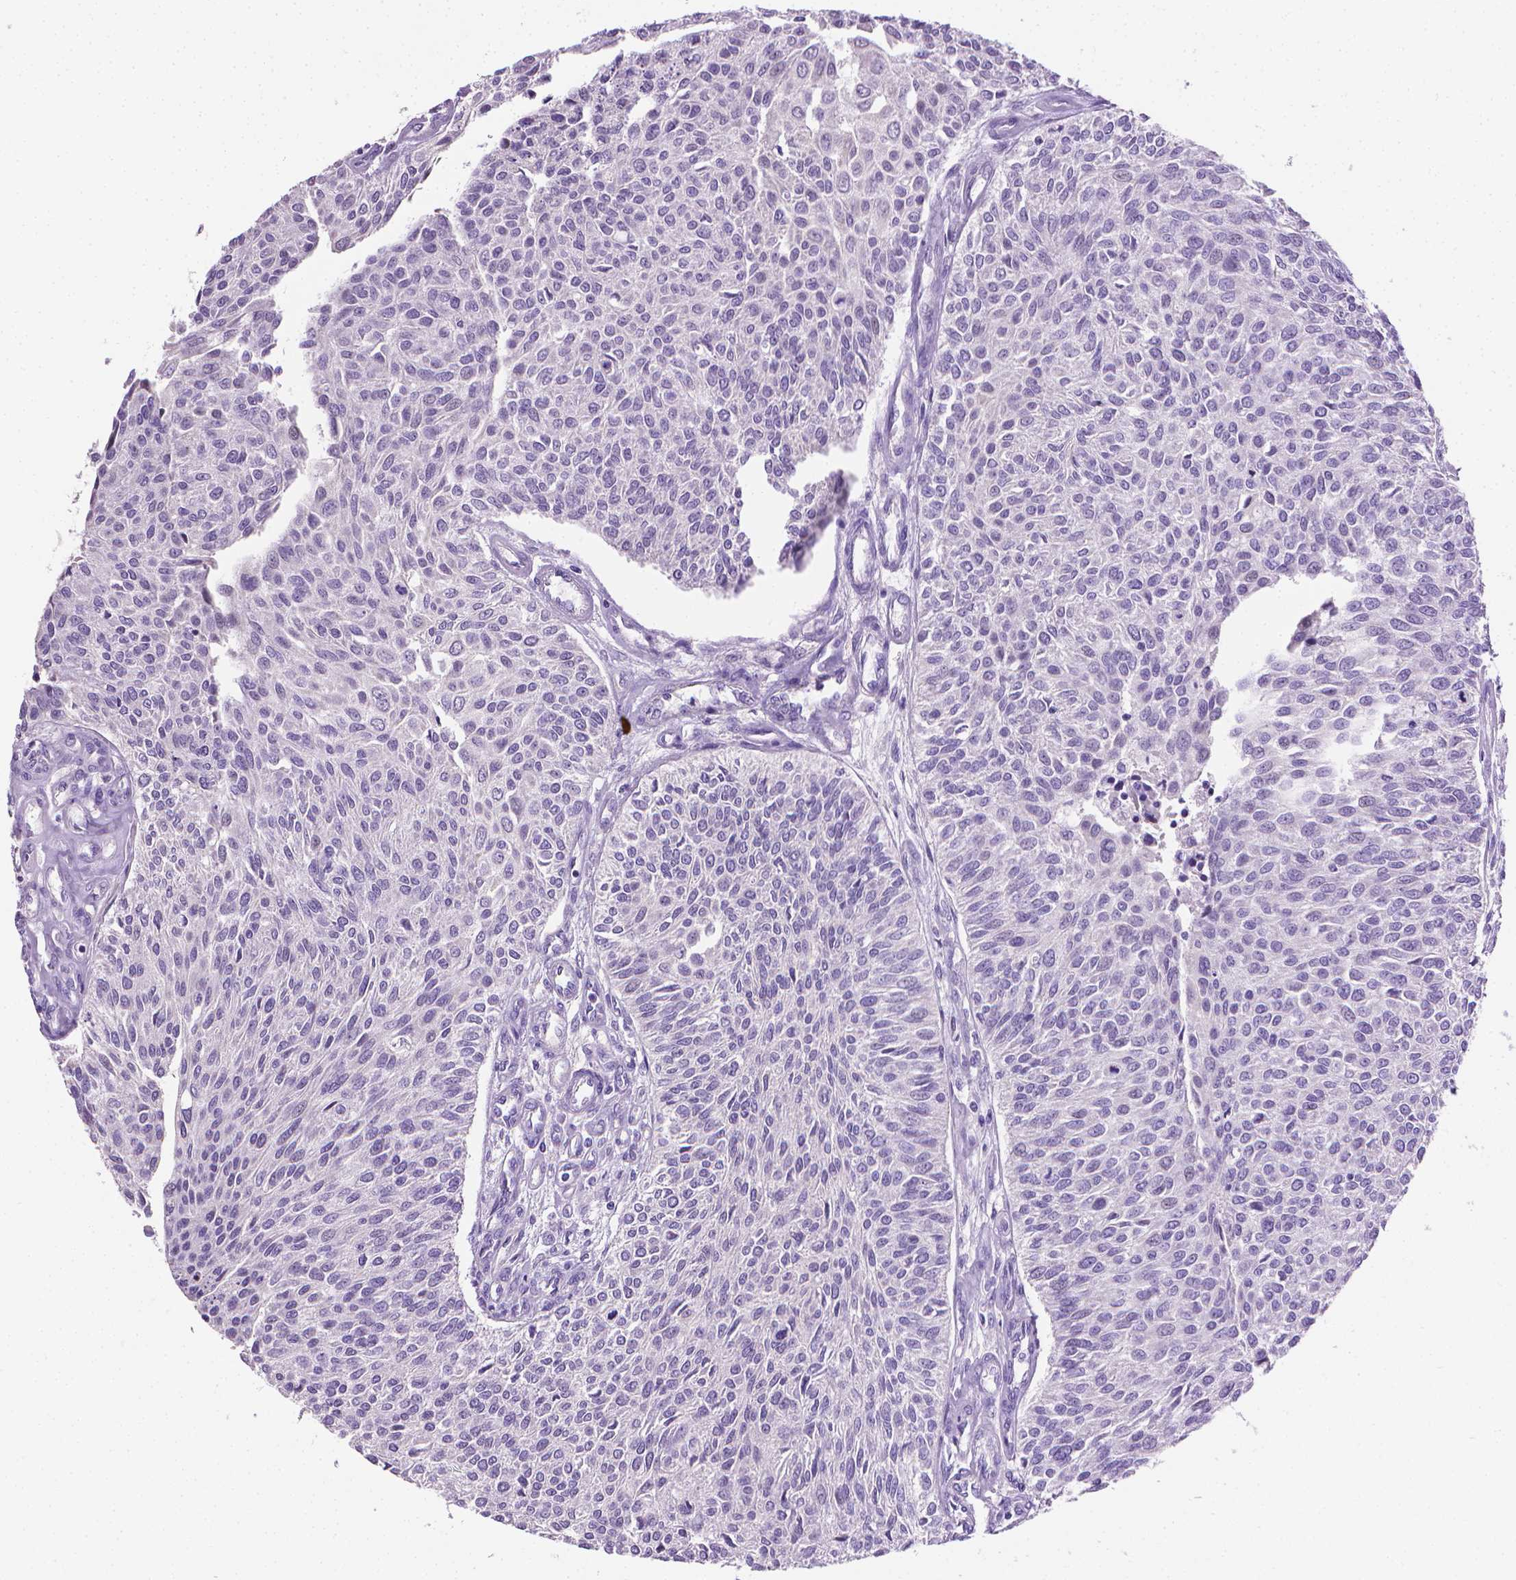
{"staining": {"intensity": "negative", "quantity": "none", "location": "none"}, "tissue": "urothelial cancer", "cell_type": "Tumor cells", "image_type": "cancer", "snomed": [{"axis": "morphology", "description": "Urothelial carcinoma, NOS"}, {"axis": "topography", "description": "Urinary bladder"}], "caption": "High power microscopy image of an IHC histopathology image of urothelial cancer, revealing no significant expression in tumor cells.", "gene": "PNMA2", "patient": {"sex": "male", "age": 55}}